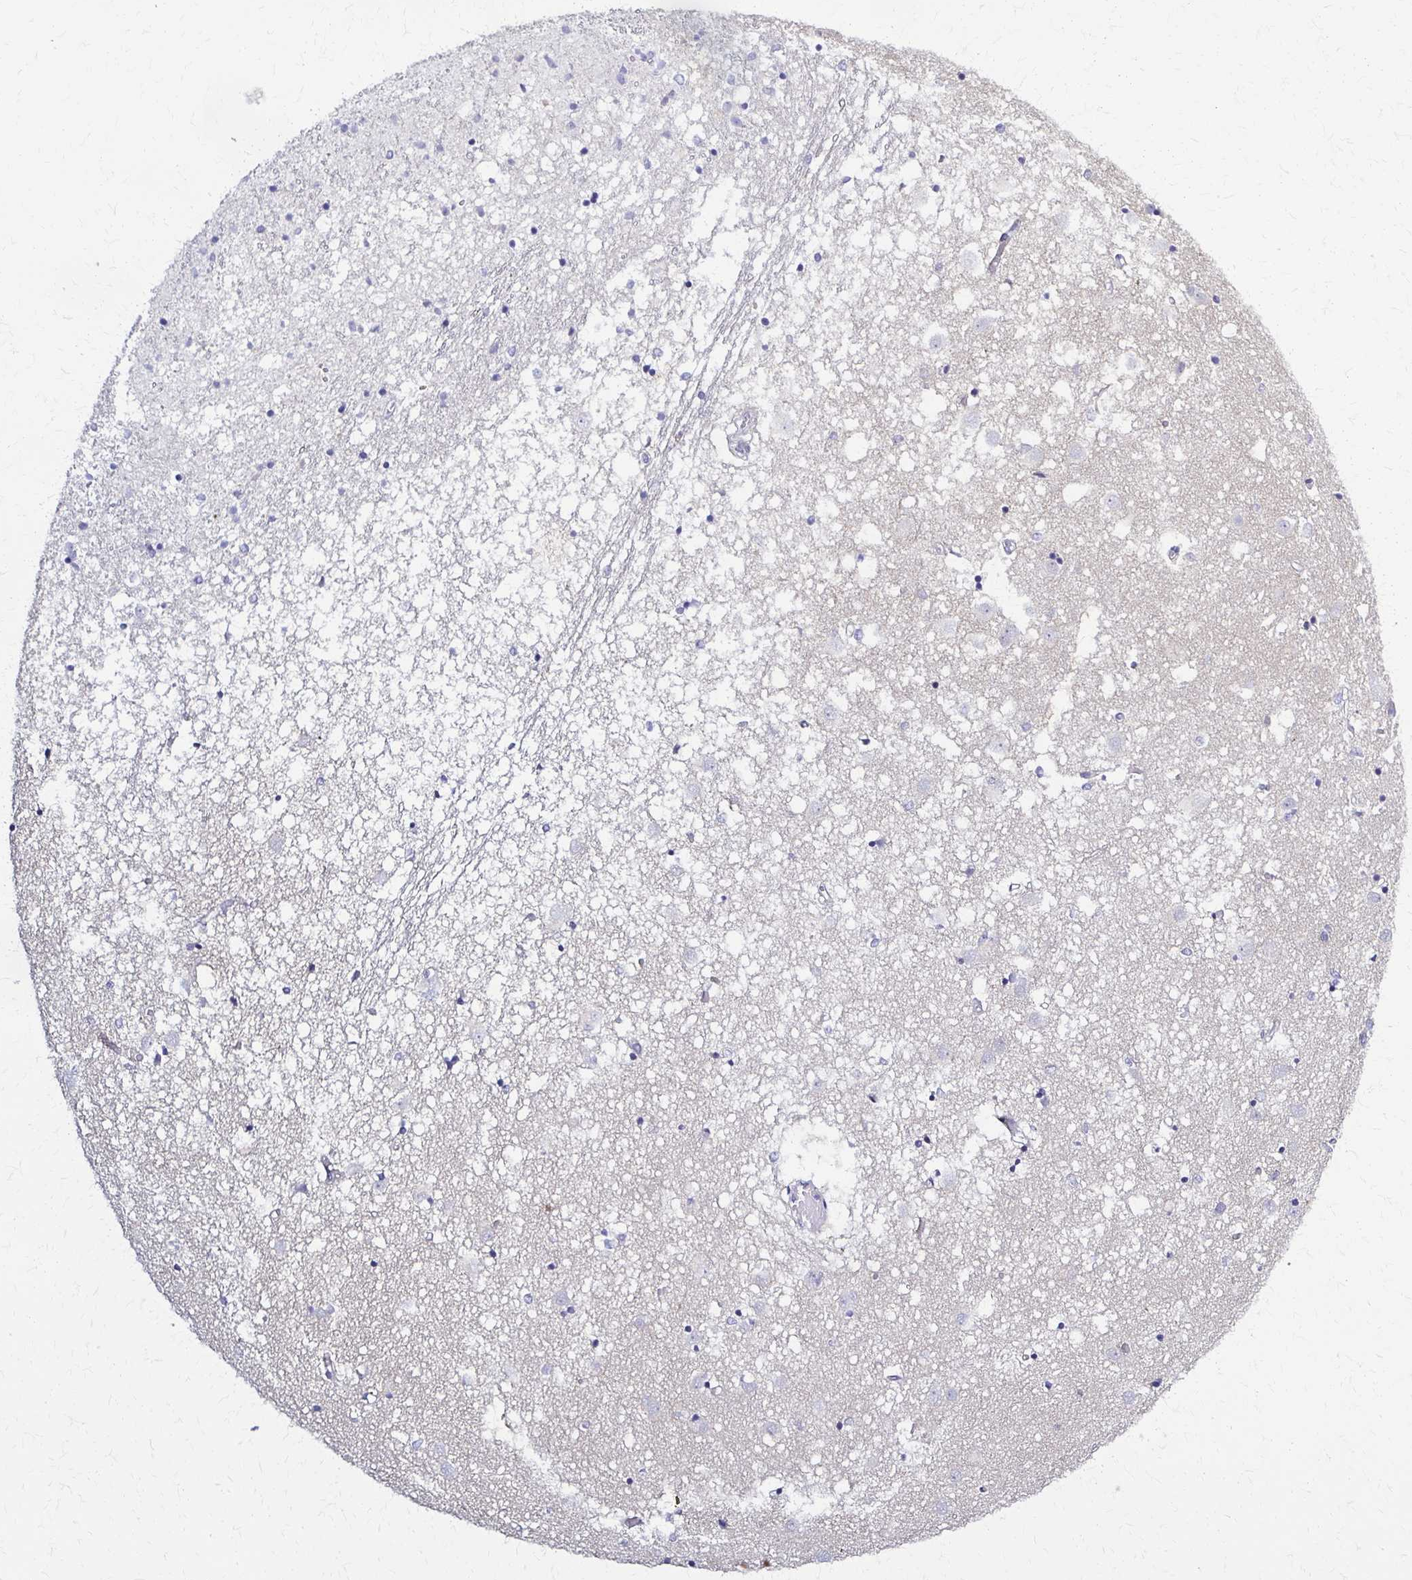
{"staining": {"intensity": "negative", "quantity": "none", "location": "none"}, "tissue": "caudate", "cell_type": "Glial cells", "image_type": "normal", "snomed": [{"axis": "morphology", "description": "Normal tissue, NOS"}, {"axis": "topography", "description": "Lateral ventricle wall"}], "caption": "Immunohistochemistry (IHC) of benign caudate exhibits no staining in glial cells. Brightfield microscopy of immunohistochemistry stained with DAB (3,3'-diaminobenzidine) (brown) and hematoxylin (blue), captured at high magnification.", "gene": "RHOBTB2", "patient": {"sex": "male", "age": 70}}